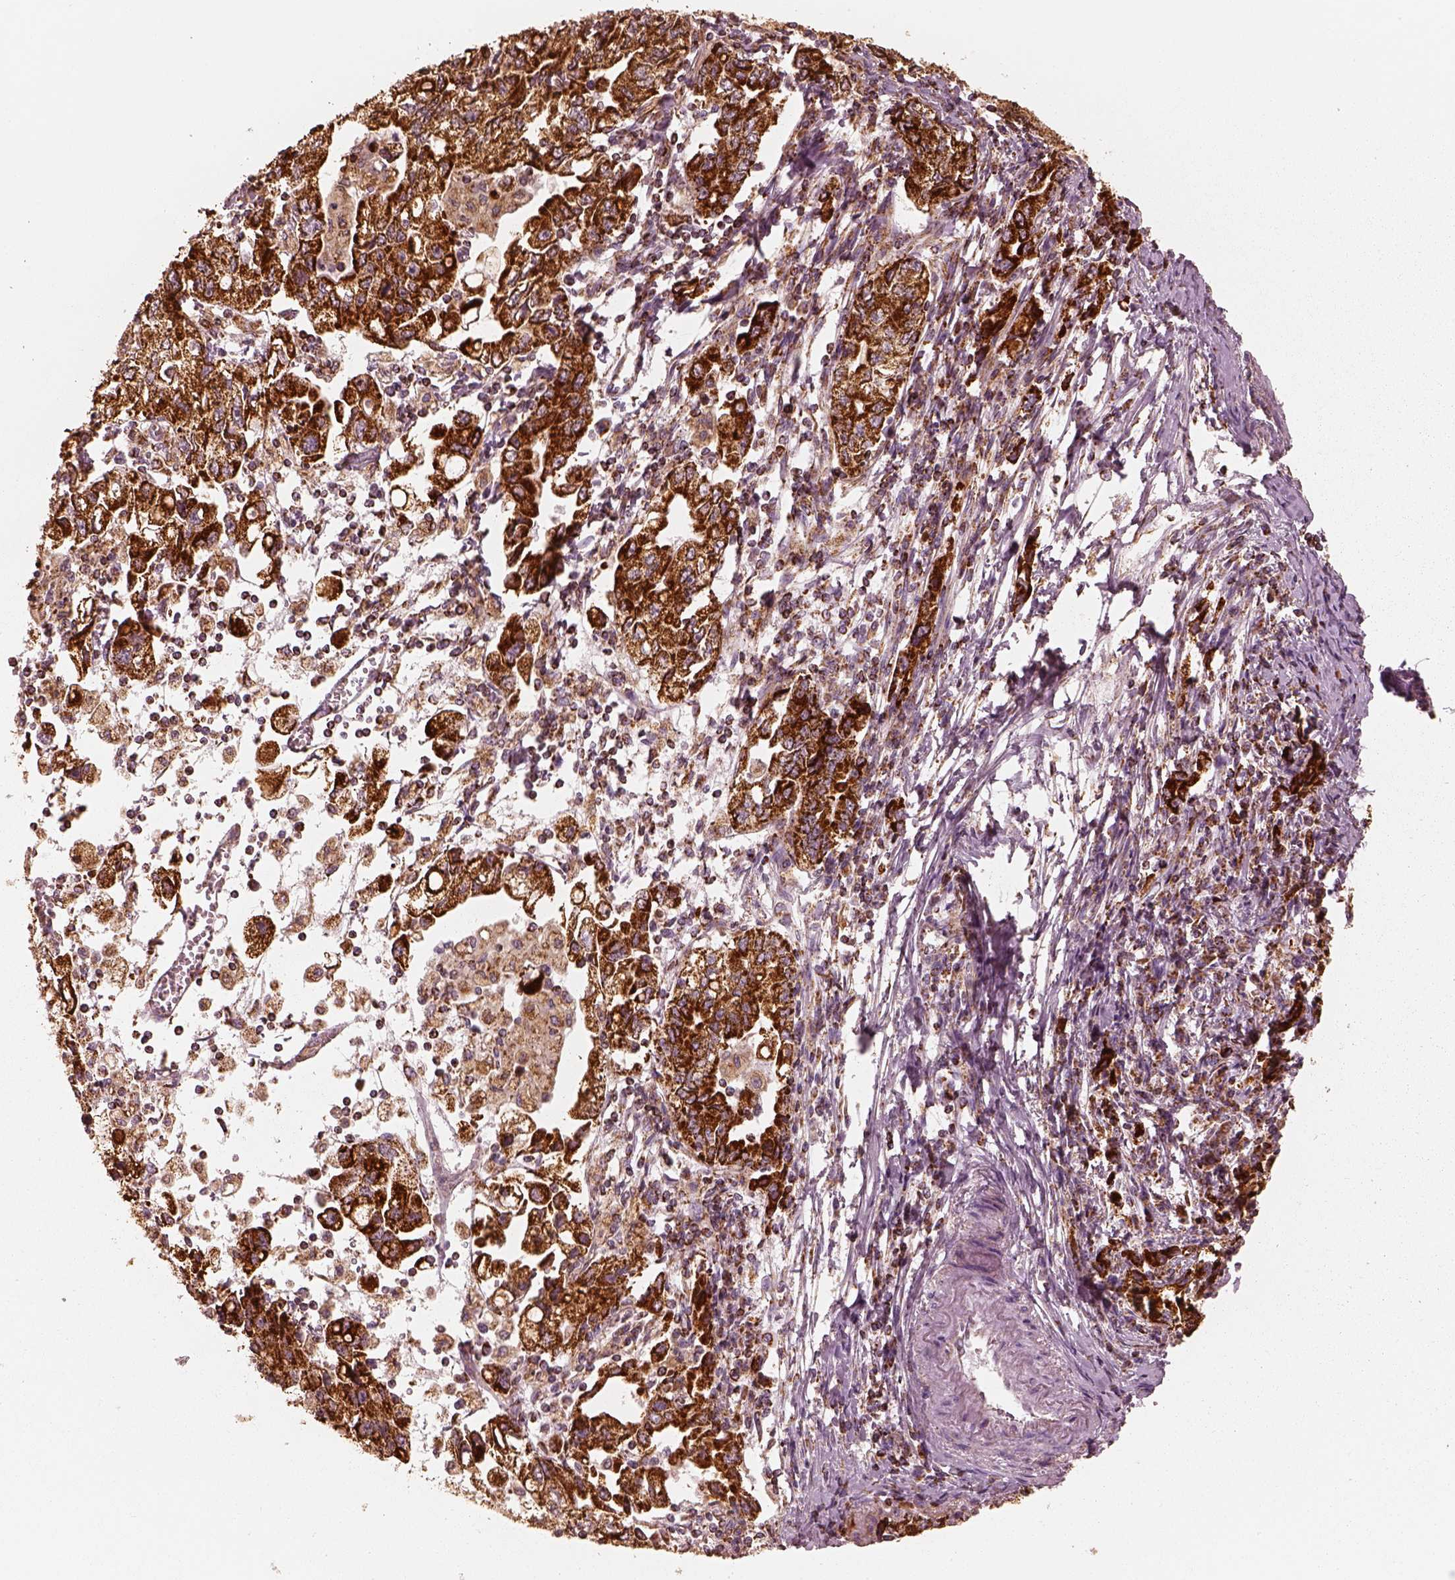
{"staining": {"intensity": "strong", "quantity": ">75%", "location": "cytoplasmic/membranous"}, "tissue": "stomach cancer", "cell_type": "Tumor cells", "image_type": "cancer", "snomed": [{"axis": "morphology", "description": "Adenocarcinoma, NOS"}, {"axis": "topography", "description": "Stomach, lower"}], "caption": "The immunohistochemical stain labels strong cytoplasmic/membranous expression in tumor cells of stomach adenocarcinoma tissue.", "gene": "ENTPD6", "patient": {"sex": "female", "age": 72}}